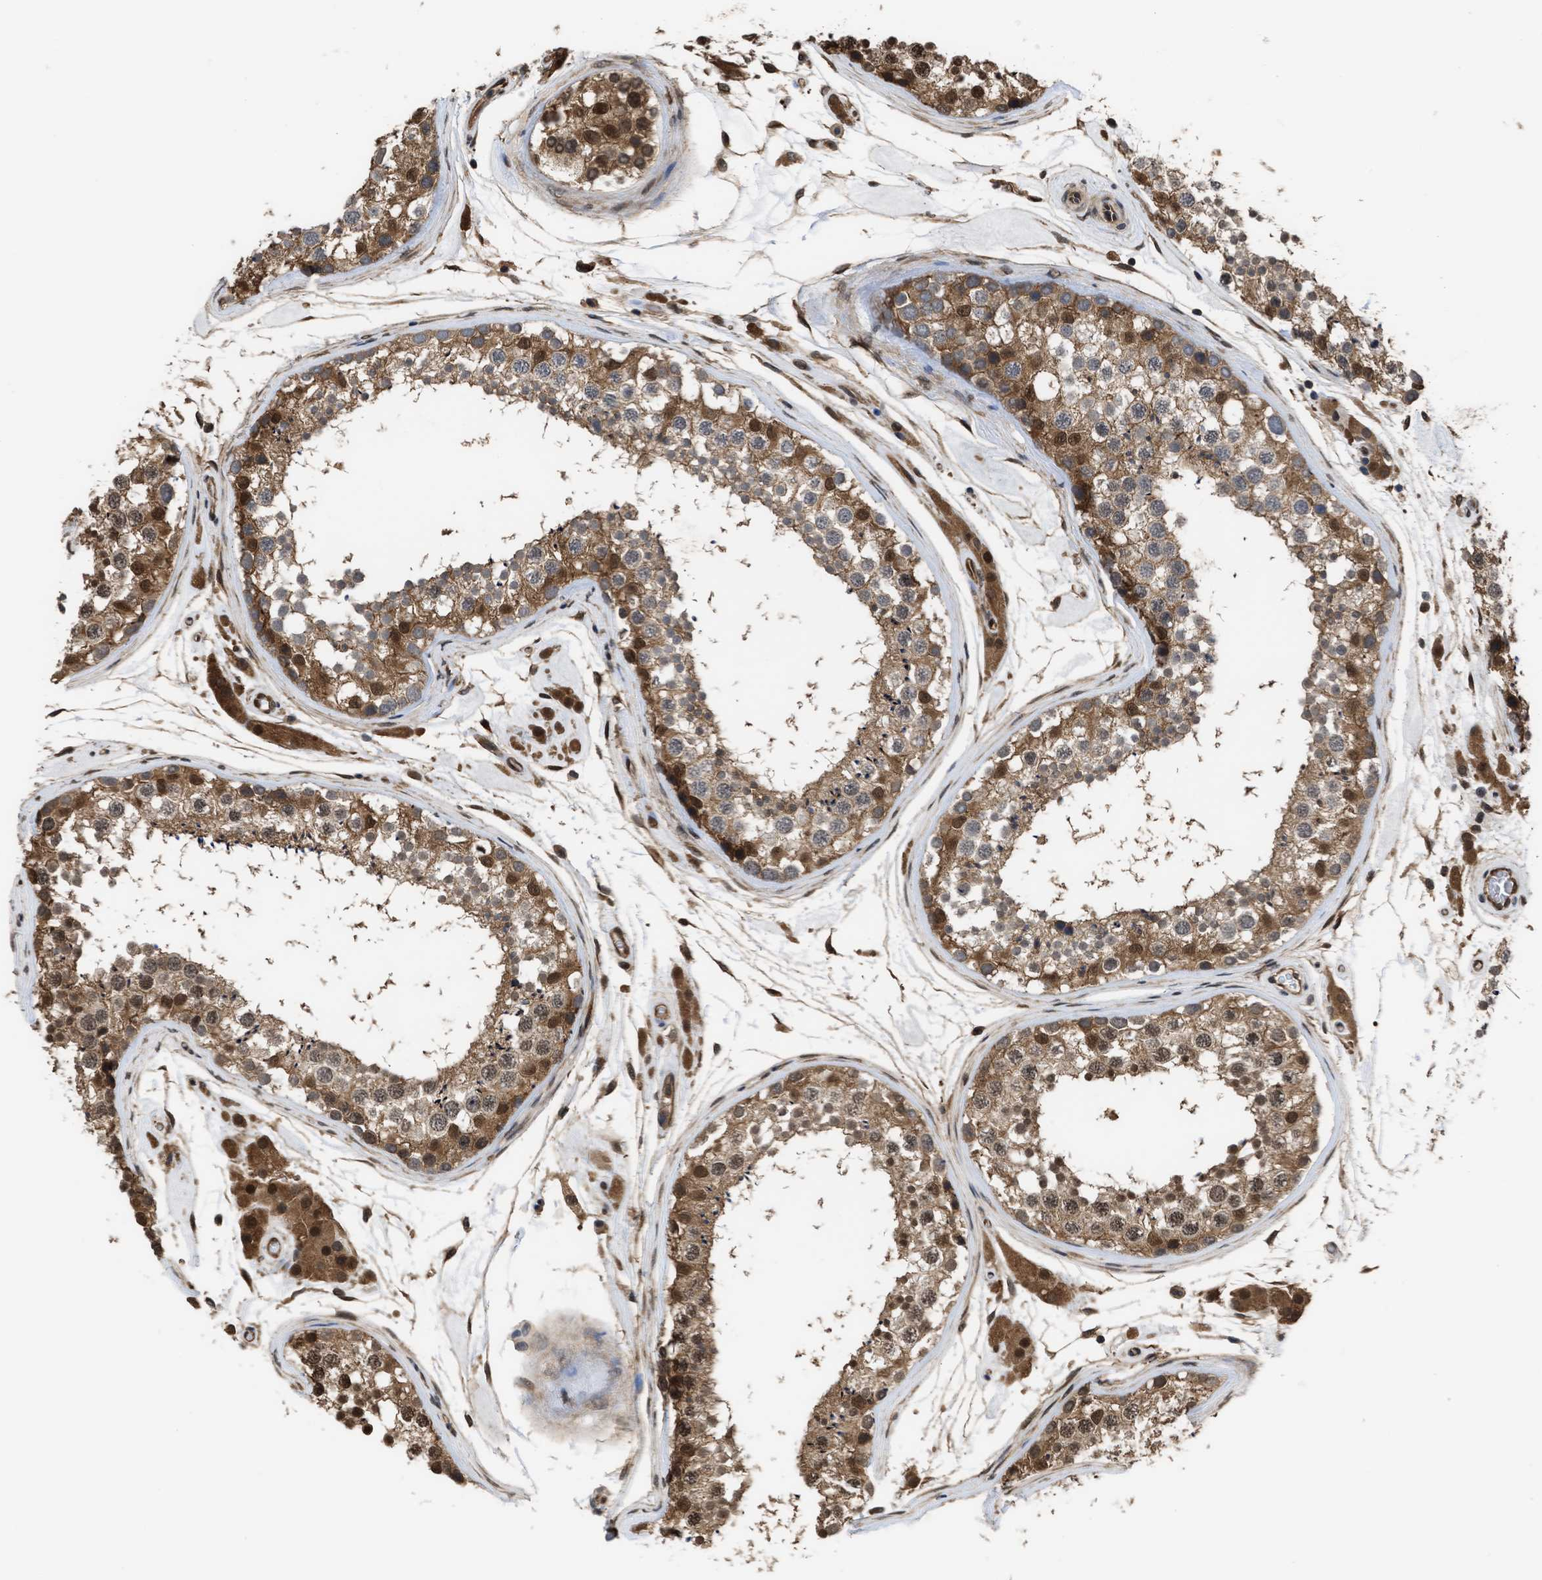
{"staining": {"intensity": "moderate", "quantity": ">75%", "location": "cytoplasmic/membranous,nuclear"}, "tissue": "testis", "cell_type": "Cells in seminiferous ducts", "image_type": "normal", "snomed": [{"axis": "morphology", "description": "Normal tissue, NOS"}, {"axis": "topography", "description": "Testis"}], "caption": "This is a photomicrograph of immunohistochemistry (IHC) staining of benign testis, which shows moderate expression in the cytoplasmic/membranous,nuclear of cells in seminiferous ducts.", "gene": "YWHAG", "patient": {"sex": "male", "age": 46}}